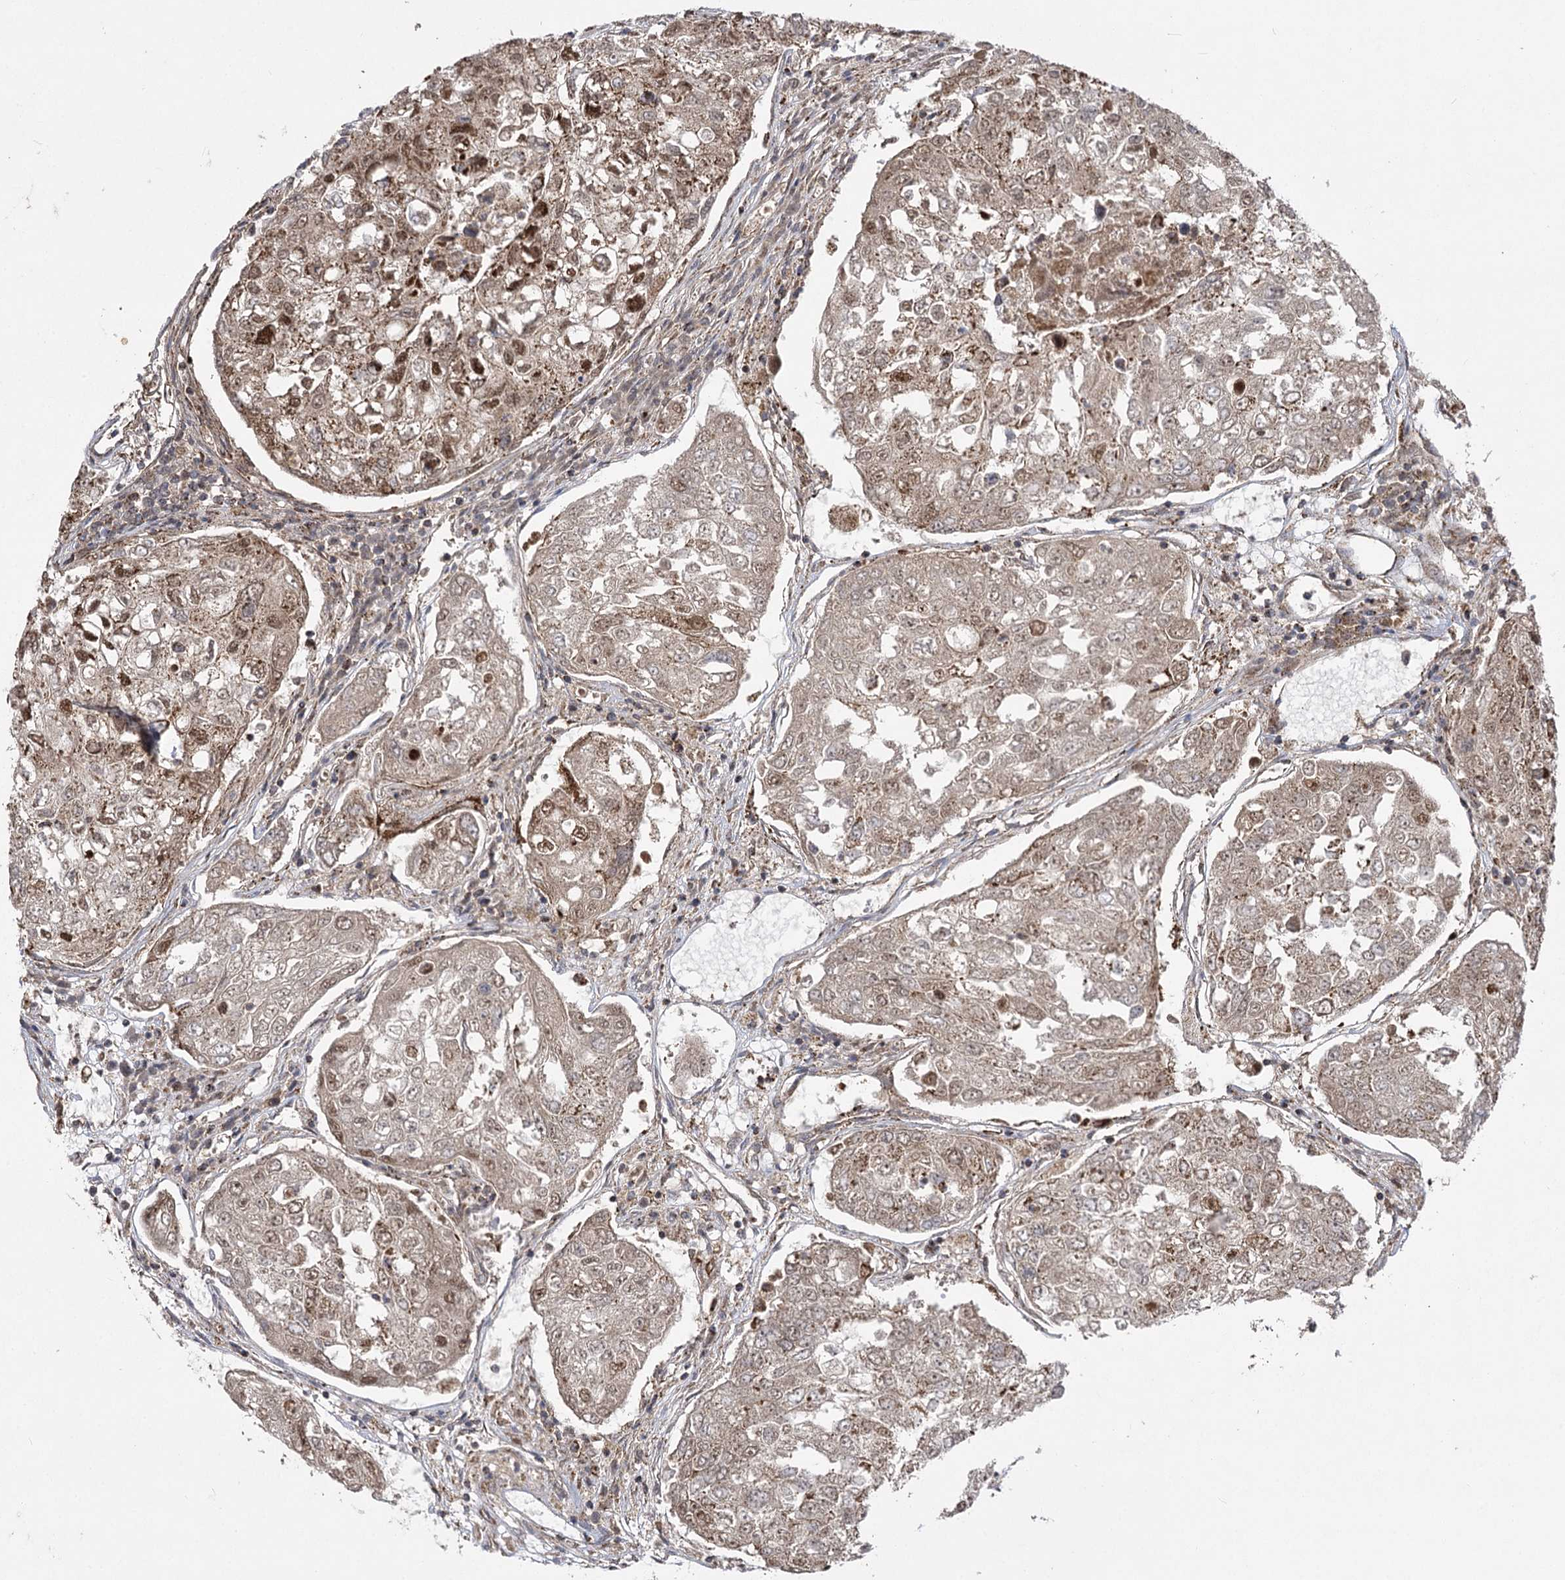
{"staining": {"intensity": "strong", "quantity": "25%-75%", "location": "cytoplasmic/membranous,nuclear"}, "tissue": "urothelial cancer", "cell_type": "Tumor cells", "image_type": "cancer", "snomed": [{"axis": "morphology", "description": "Urothelial carcinoma, High grade"}, {"axis": "topography", "description": "Lymph node"}, {"axis": "topography", "description": "Urinary bladder"}], "caption": "A micrograph showing strong cytoplasmic/membranous and nuclear expression in about 25%-75% of tumor cells in high-grade urothelial carcinoma, as visualized by brown immunohistochemical staining.", "gene": "SLC4A1AP", "patient": {"sex": "male", "age": 51}}